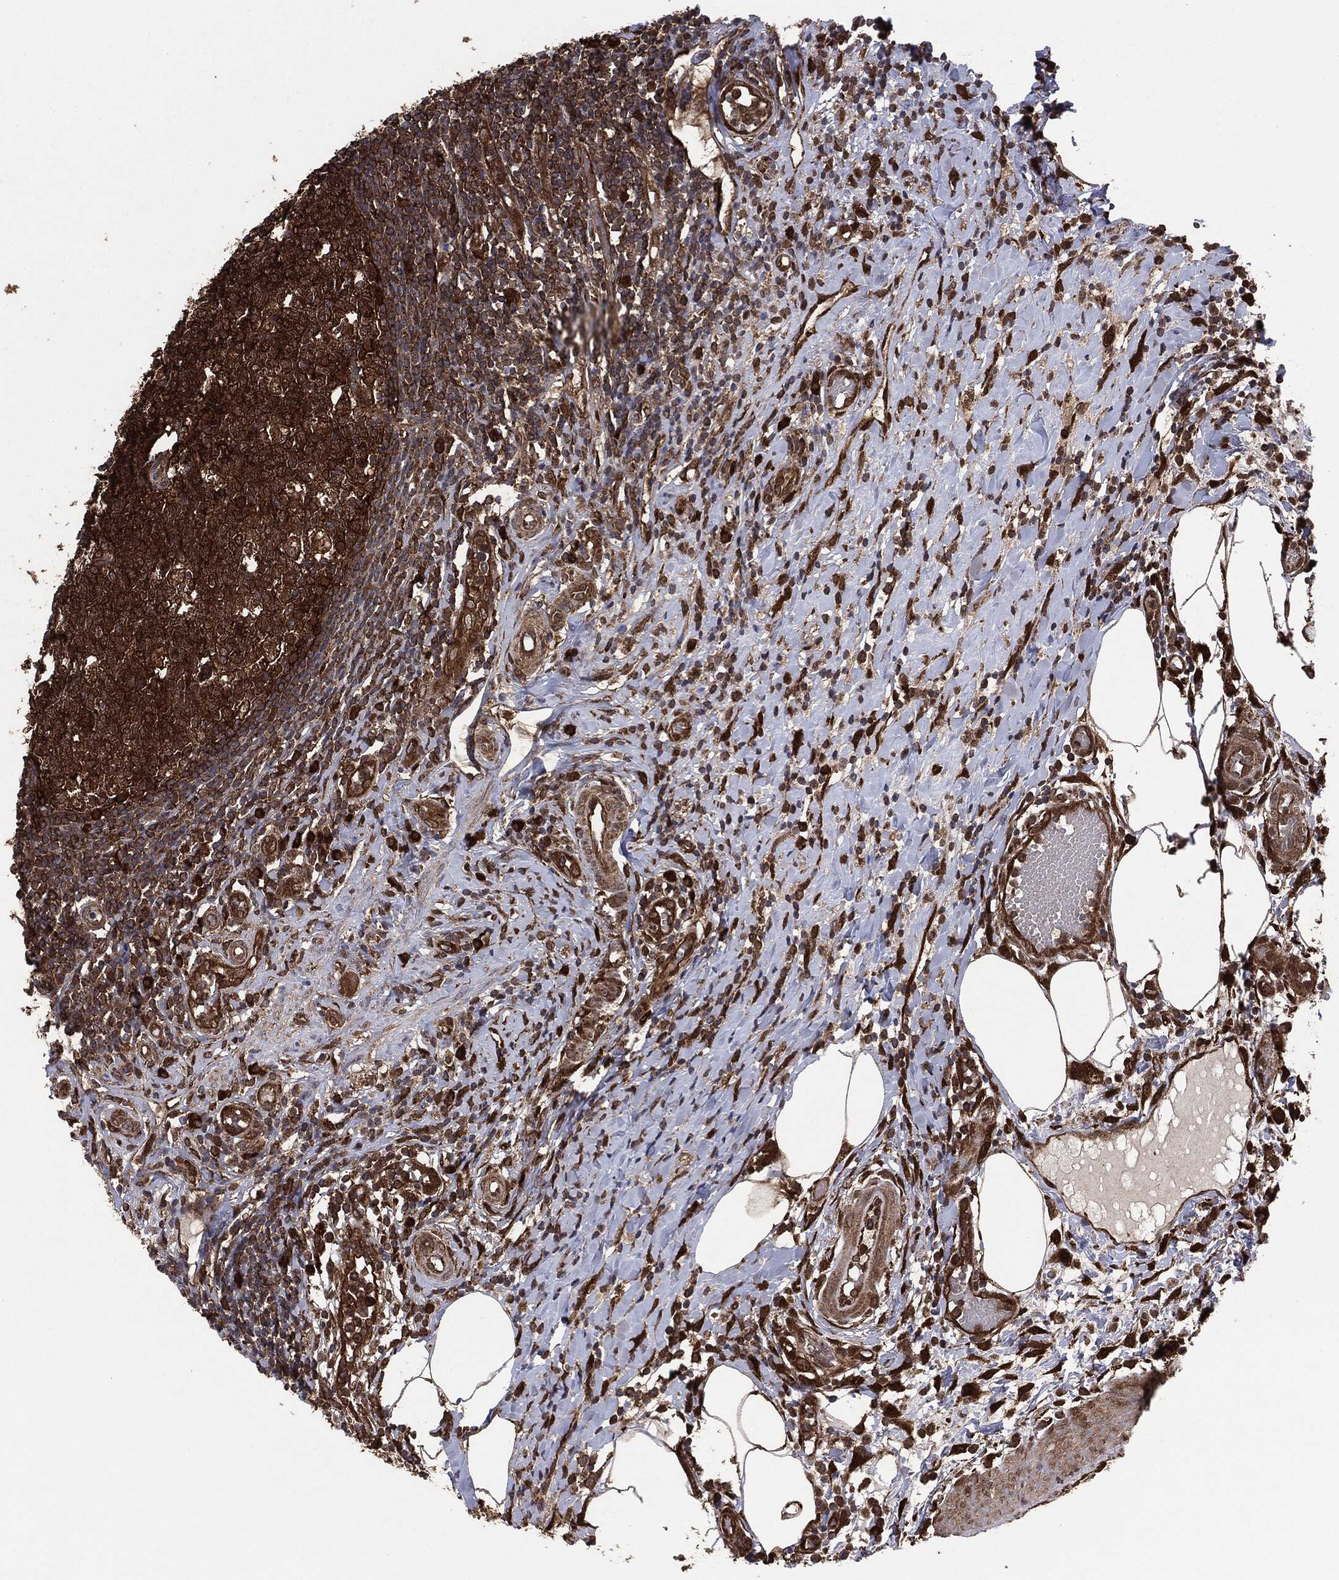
{"staining": {"intensity": "strong", "quantity": ">75%", "location": "cytoplasmic/membranous"}, "tissue": "appendix", "cell_type": "Glandular cells", "image_type": "normal", "snomed": [{"axis": "morphology", "description": "Normal tissue, NOS"}, {"axis": "morphology", "description": "Inflammation, NOS"}, {"axis": "topography", "description": "Appendix"}], "caption": "Approximately >75% of glandular cells in normal appendix reveal strong cytoplasmic/membranous protein expression as visualized by brown immunohistochemical staining.", "gene": "NME1", "patient": {"sex": "male", "age": 16}}